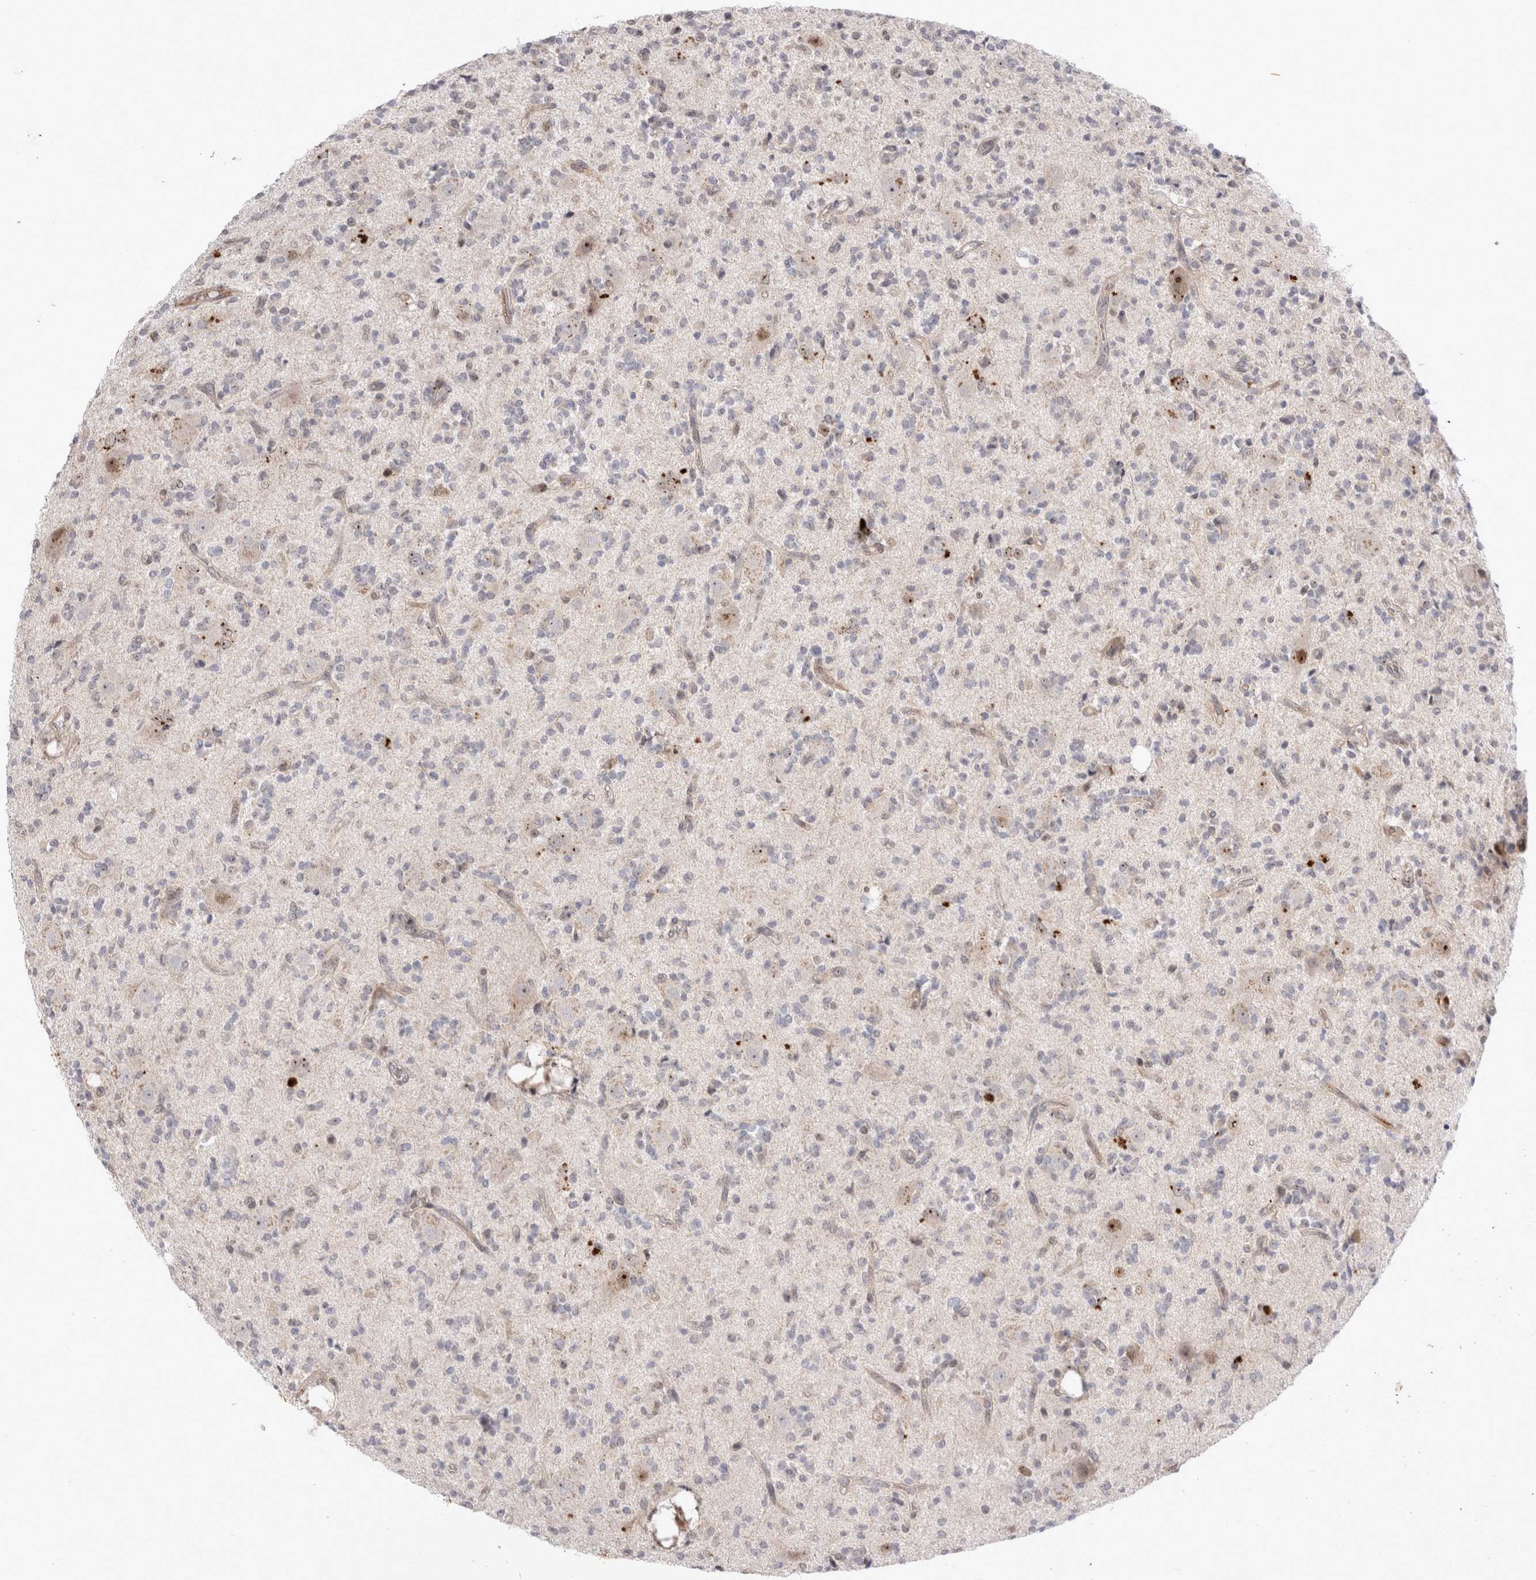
{"staining": {"intensity": "moderate", "quantity": "<25%", "location": "nuclear"}, "tissue": "glioma", "cell_type": "Tumor cells", "image_type": "cancer", "snomed": [{"axis": "morphology", "description": "Glioma, malignant, High grade"}, {"axis": "topography", "description": "Brain"}], "caption": "This is a micrograph of immunohistochemistry (IHC) staining of malignant glioma (high-grade), which shows moderate expression in the nuclear of tumor cells.", "gene": "STK11", "patient": {"sex": "male", "age": 34}}